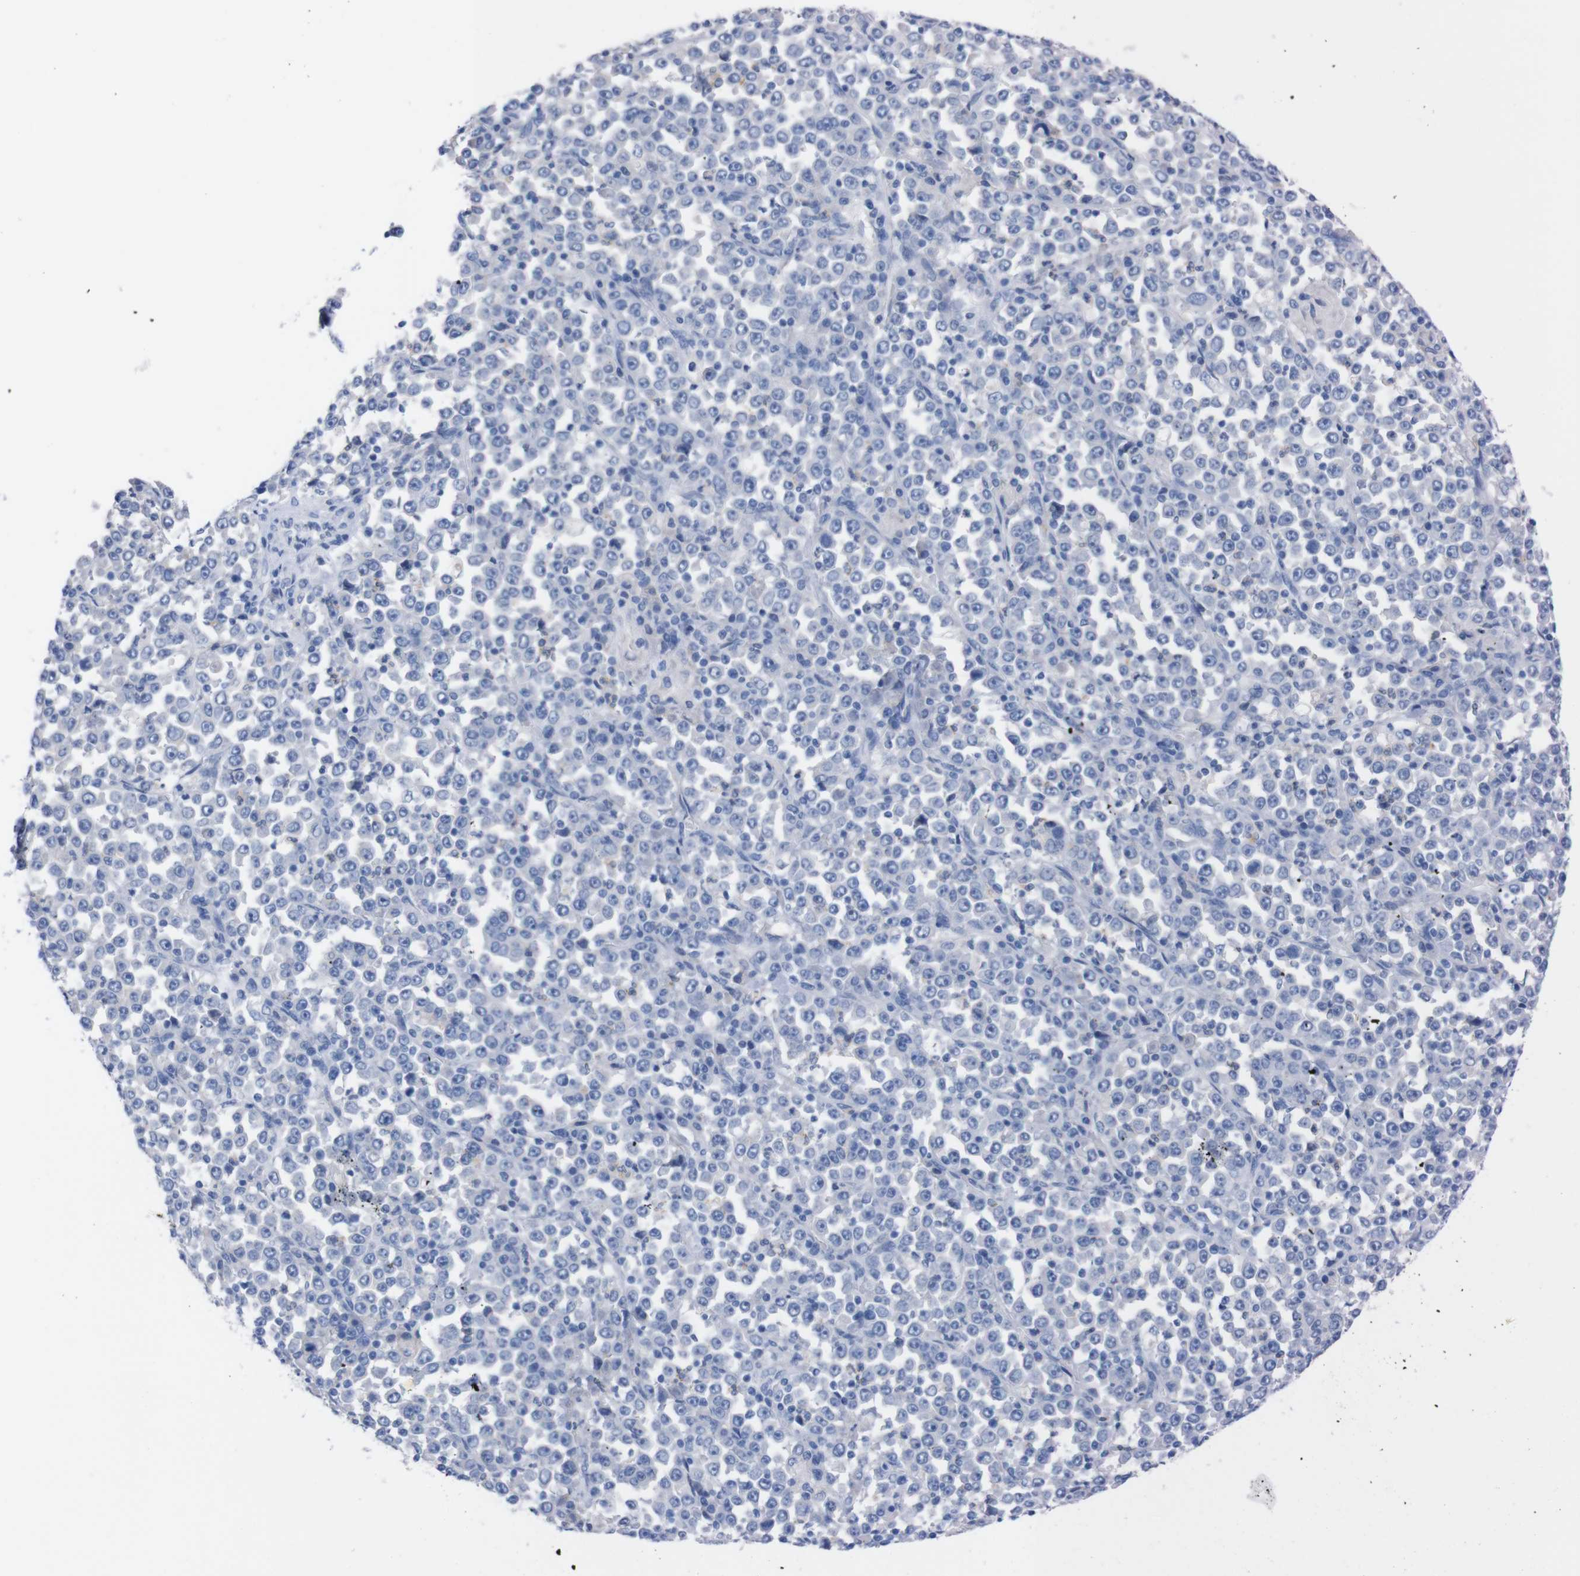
{"staining": {"intensity": "negative", "quantity": "none", "location": "none"}, "tissue": "stomach cancer", "cell_type": "Tumor cells", "image_type": "cancer", "snomed": [{"axis": "morphology", "description": "Normal tissue, NOS"}, {"axis": "morphology", "description": "Adenocarcinoma, NOS"}, {"axis": "topography", "description": "Stomach, upper"}, {"axis": "topography", "description": "Stomach"}], "caption": "An image of stomach cancer stained for a protein displays no brown staining in tumor cells.", "gene": "TMEM243", "patient": {"sex": "male", "age": 59}}